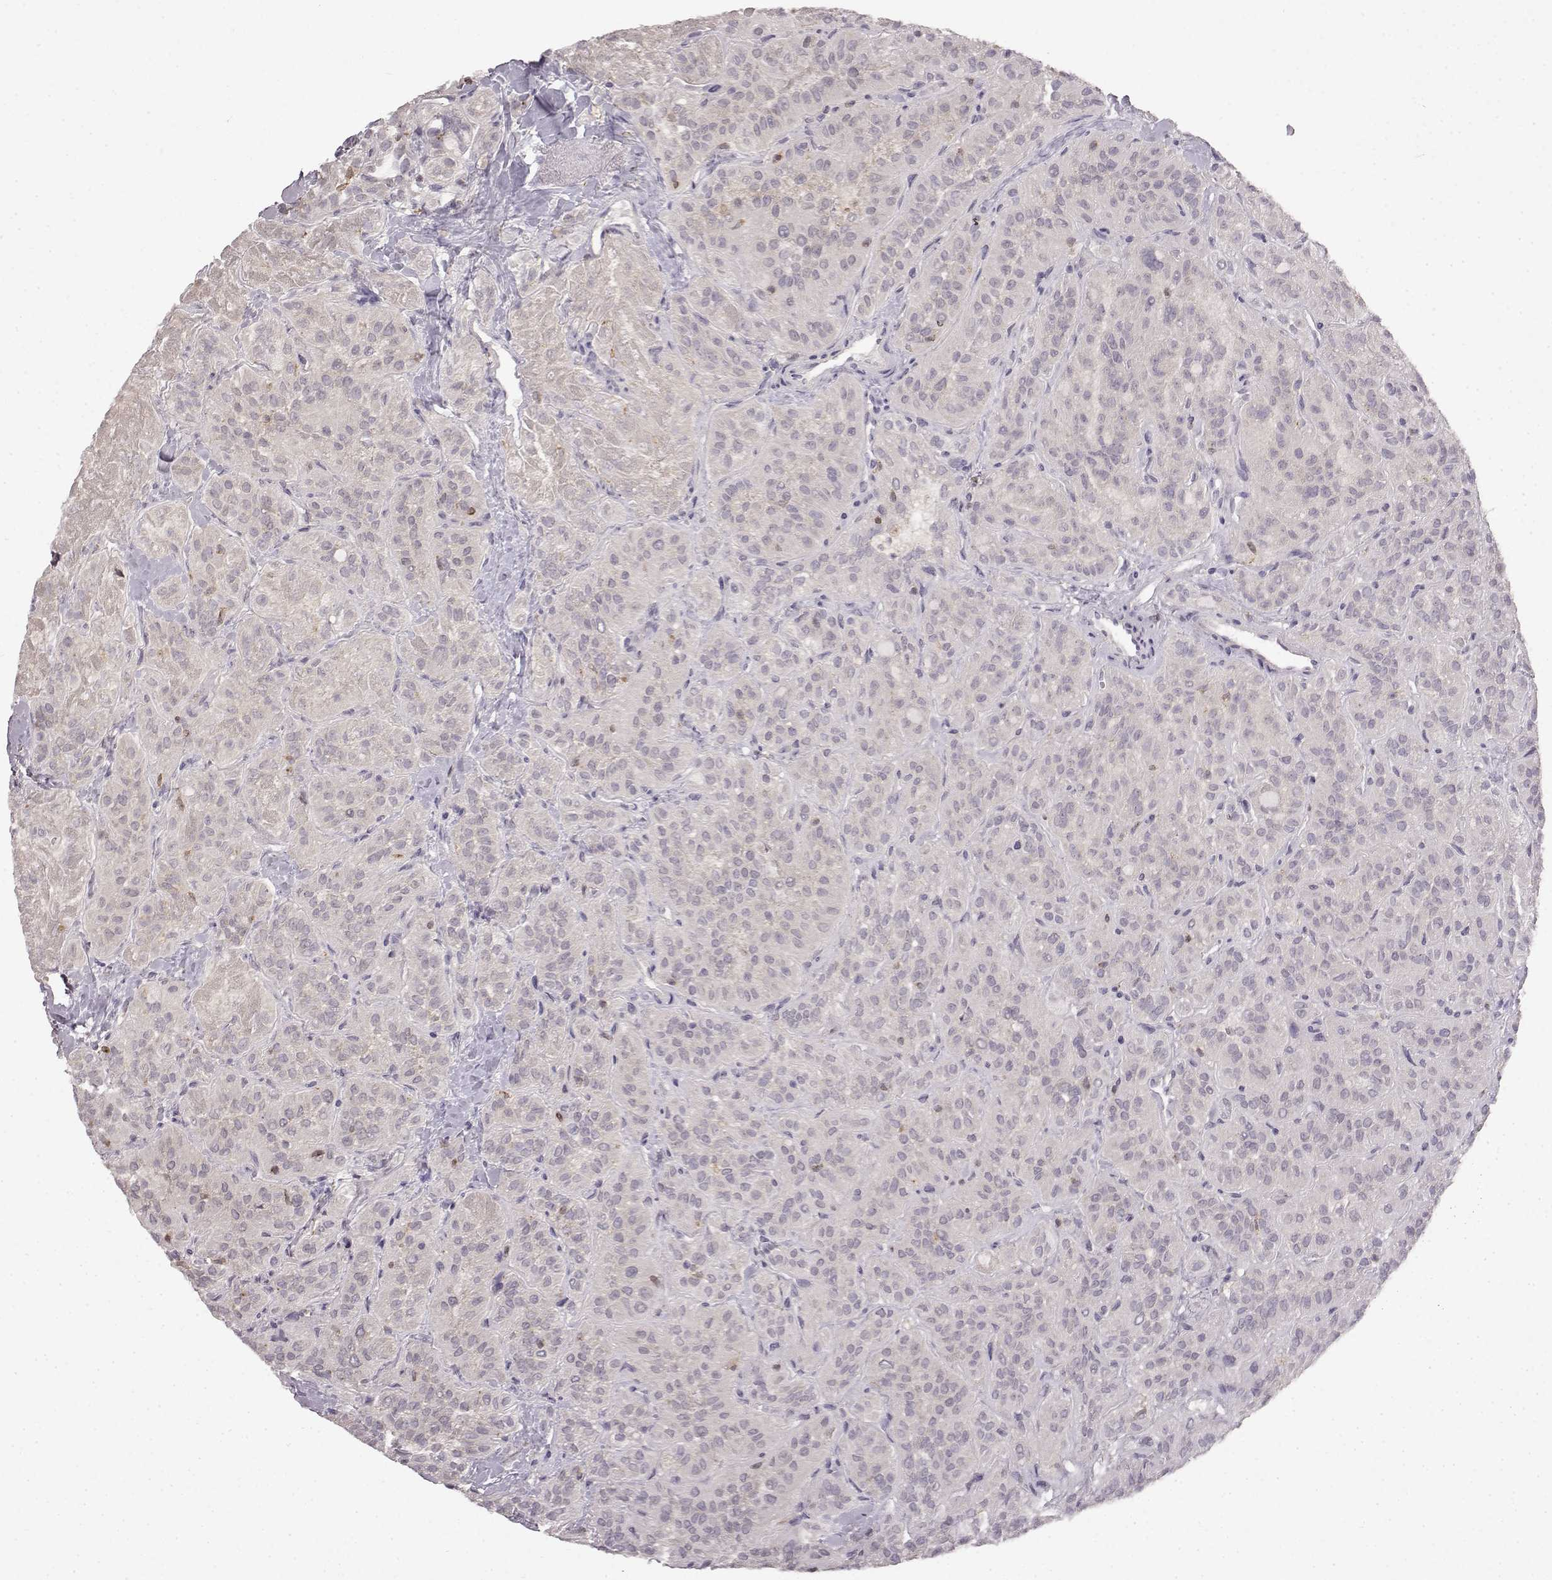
{"staining": {"intensity": "negative", "quantity": "none", "location": "none"}, "tissue": "thyroid cancer", "cell_type": "Tumor cells", "image_type": "cancer", "snomed": [{"axis": "morphology", "description": "Papillary adenocarcinoma, NOS"}, {"axis": "topography", "description": "Thyroid gland"}], "caption": "High power microscopy histopathology image of an immunohistochemistry photomicrograph of papillary adenocarcinoma (thyroid), revealing no significant staining in tumor cells.", "gene": "SPAG17", "patient": {"sex": "female", "age": 45}}